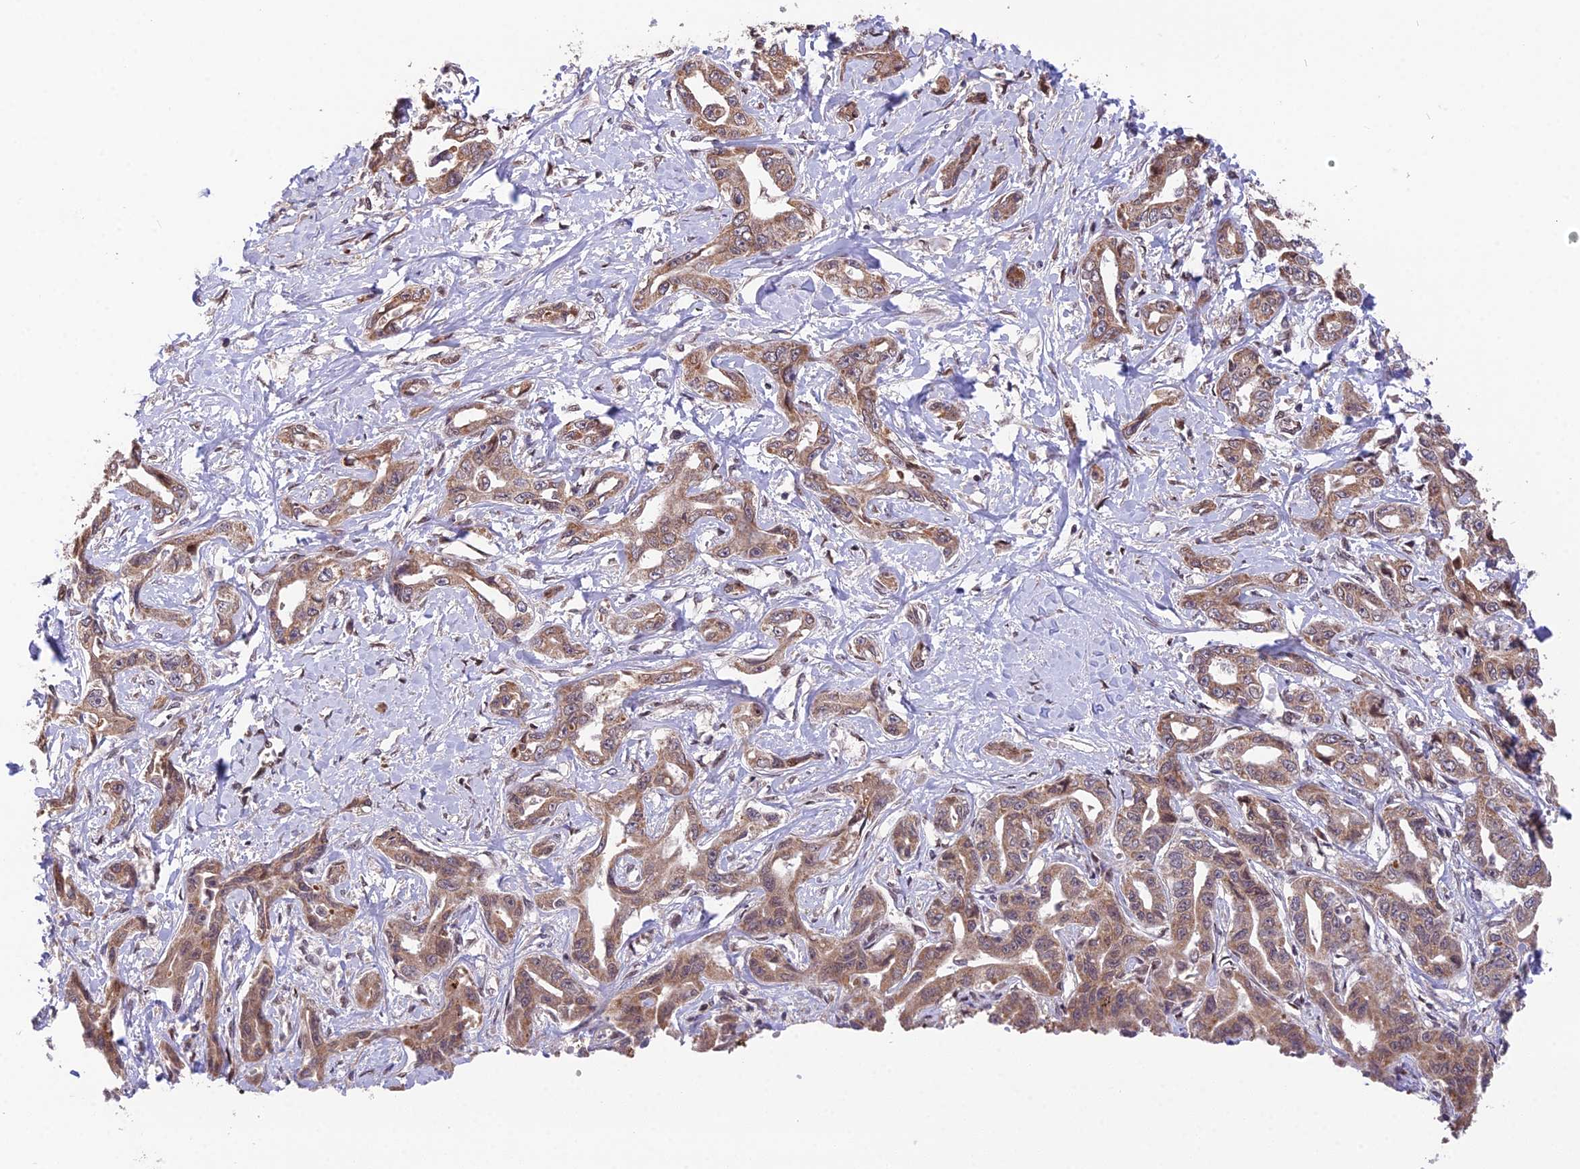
{"staining": {"intensity": "moderate", "quantity": ">75%", "location": "cytoplasmic/membranous"}, "tissue": "liver cancer", "cell_type": "Tumor cells", "image_type": "cancer", "snomed": [{"axis": "morphology", "description": "Cholangiocarcinoma"}, {"axis": "topography", "description": "Liver"}], "caption": "Brown immunohistochemical staining in human liver cancer (cholangiocarcinoma) demonstrates moderate cytoplasmic/membranous staining in approximately >75% of tumor cells.", "gene": "CYP2R1", "patient": {"sex": "male", "age": 59}}